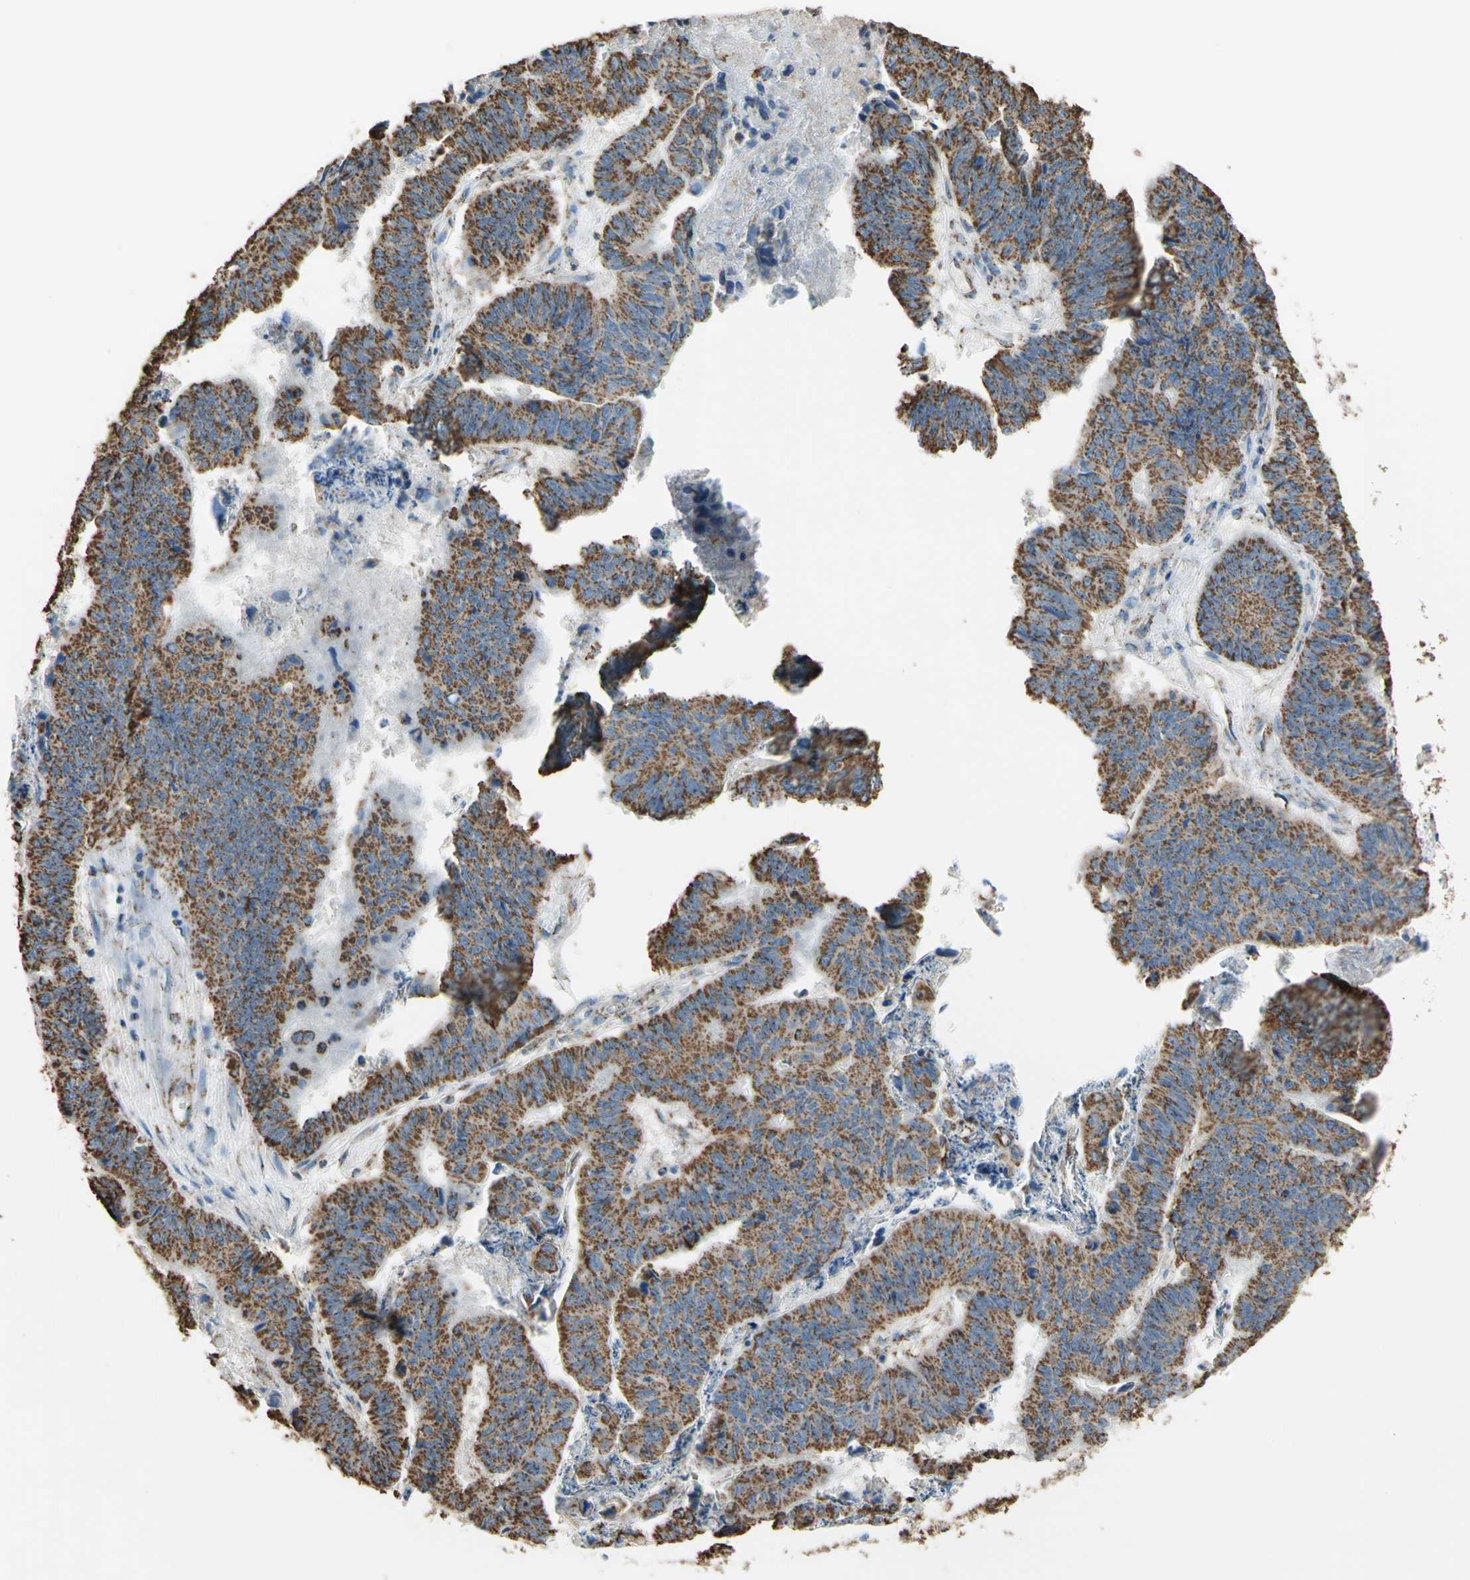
{"staining": {"intensity": "moderate", "quantity": ">75%", "location": "cytoplasmic/membranous"}, "tissue": "stomach cancer", "cell_type": "Tumor cells", "image_type": "cancer", "snomed": [{"axis": "morphology", "description": "Adenocarcinoma, NOS"}, {"axis": "topography", "description": "Stomach, lower"}], "caption": "Tumor cells exhibit moderate cytoplasmic/membranous expression in about >75% of cells in stomach adenocarcinoma.", "gene": "CMKLR2", "patient": {"sex": "male", "age": 77}}